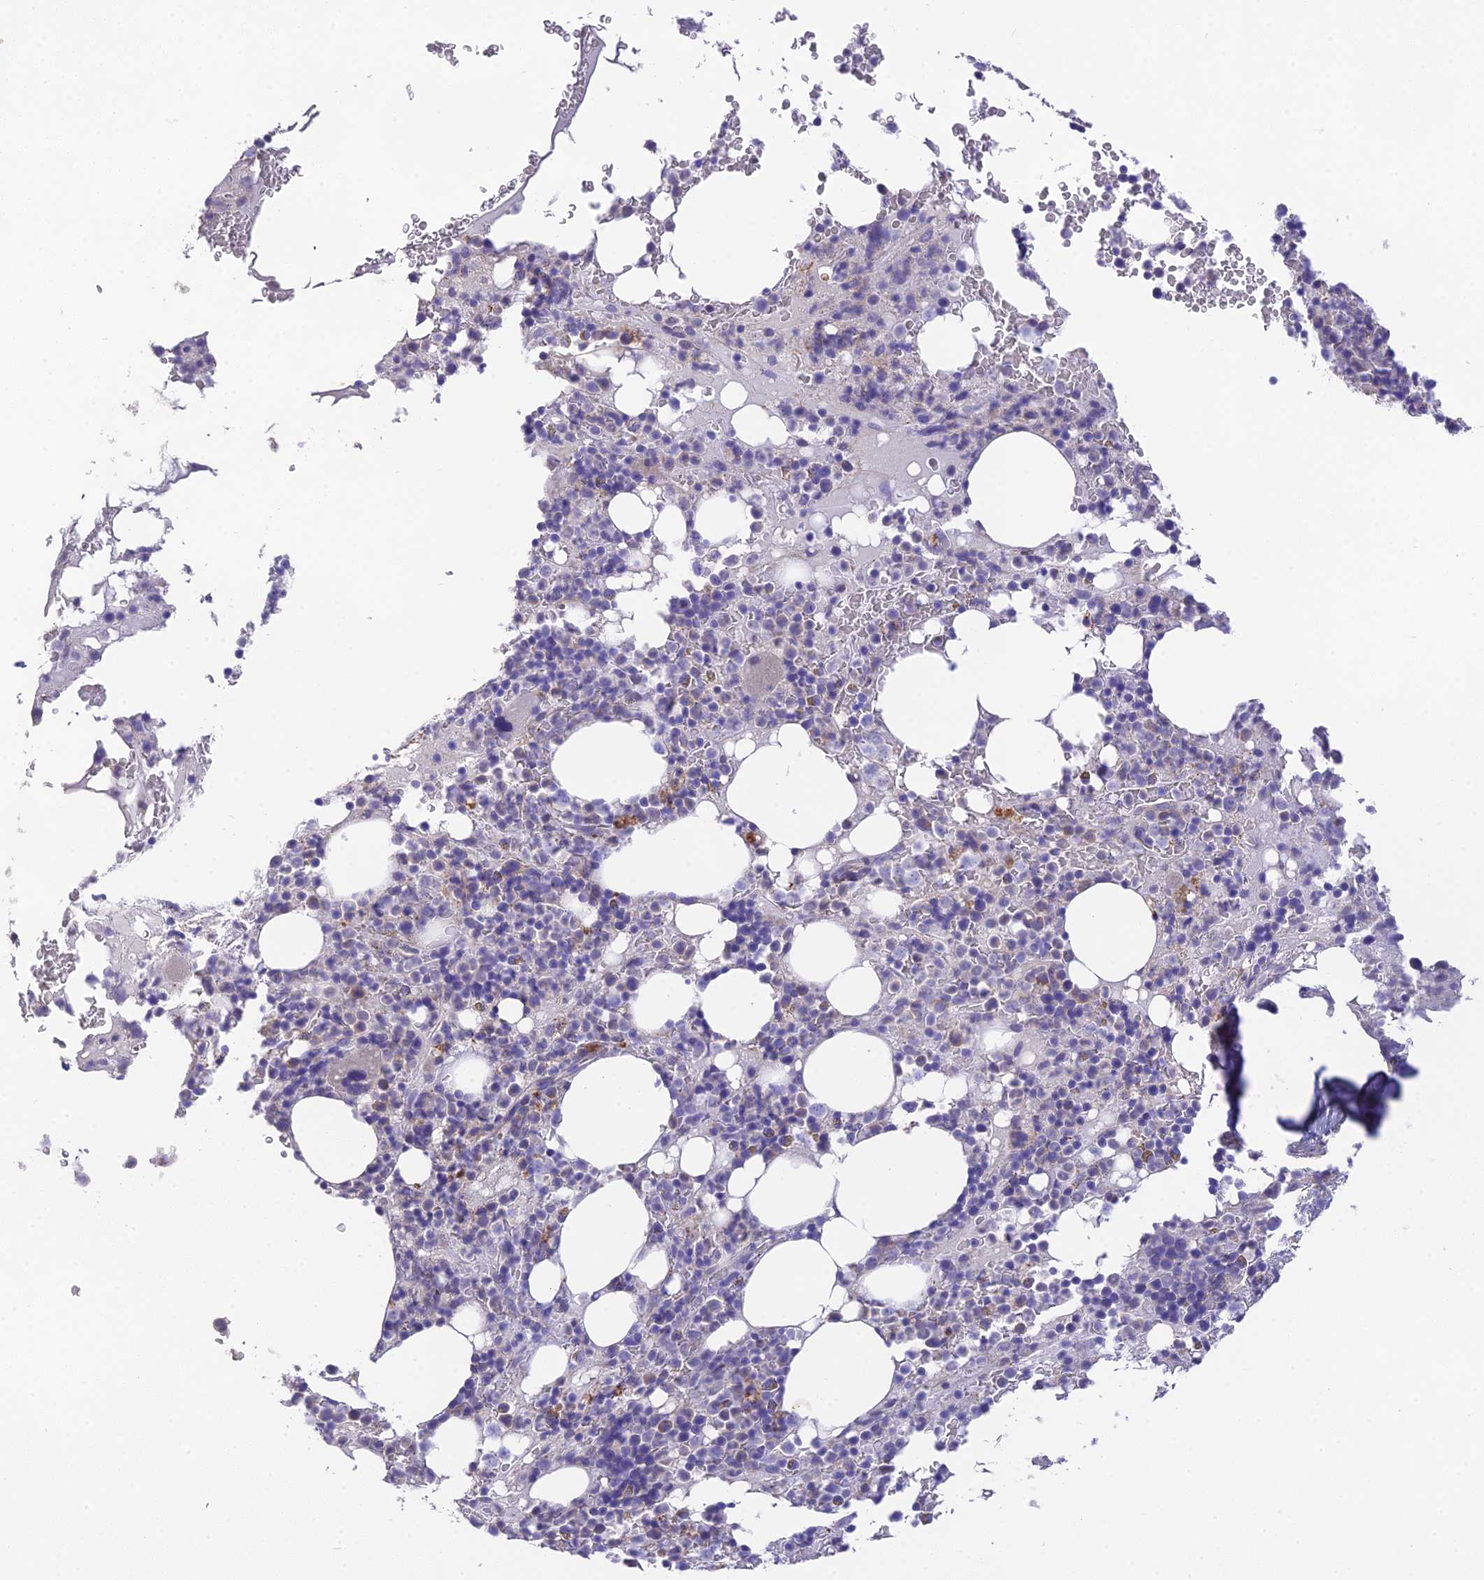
{"staining": {"intensity": "negative", "quantity": "none", "location": "none"}, "tissue": "bone marrow", "cell_type": "Hematopoietic cells", "image_type": "normal", "snomed": [{"axis": "morphology", "description": "Normal tissue, NOS"}, {"axis": "topography", "description": "Bone marrow"}], "caption": "This micrograph is of unremarkable bone marrow stained with IHC to label a protein in brown with the nuclei are counter-stained blue. There is no positivity in hematopoietic cells. (DAB (3,3'-diaminobenzidine) immunohistochemistry (IHC) with hematoxylin counter stain).", "gene": "HSD17B2", "patient": {"sex": "male", "age": 58}}